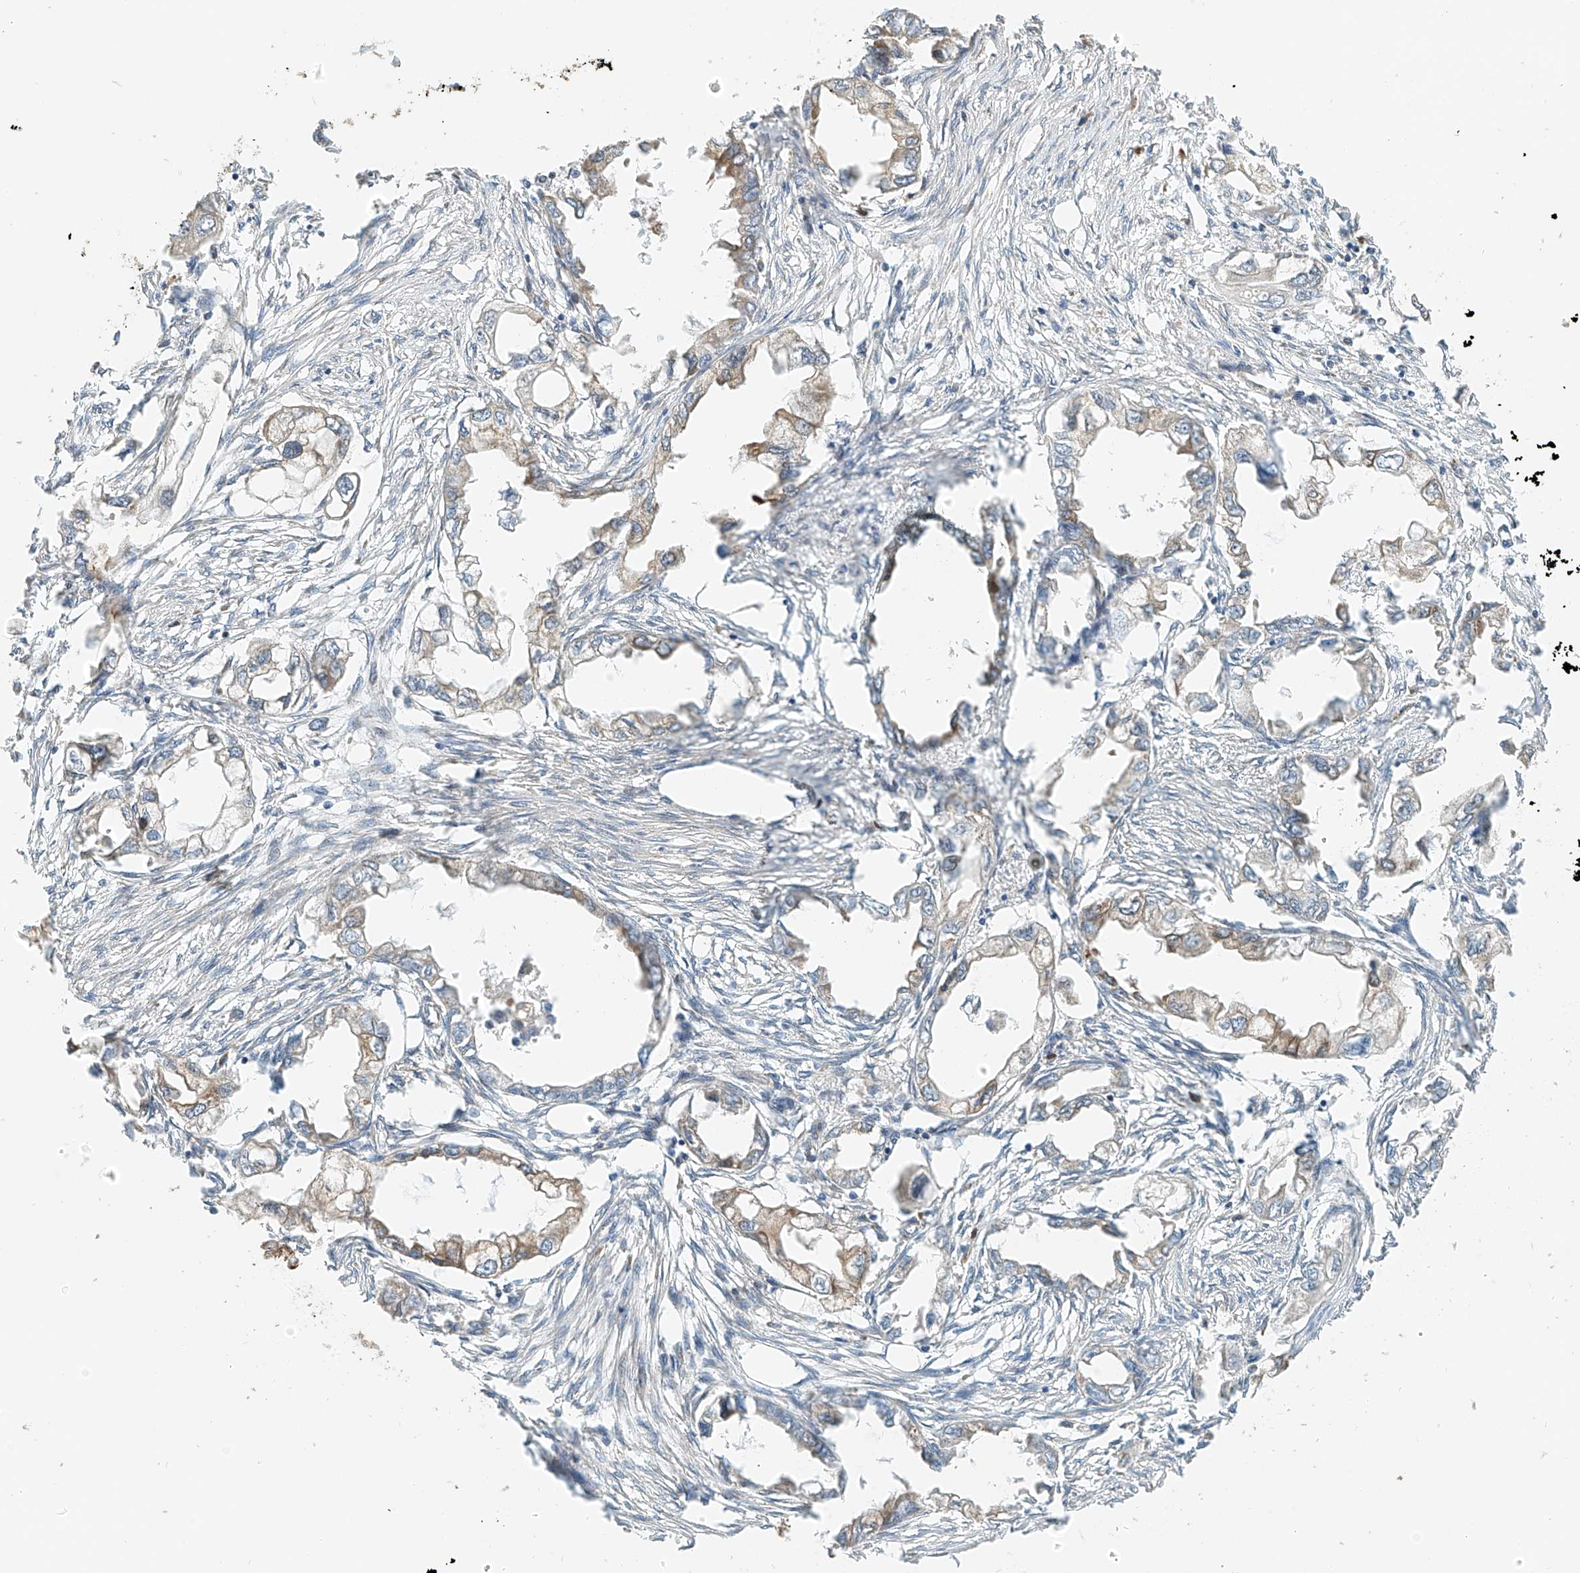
{"staining": {"intensity": "moderate", "quantity": "<25%", "location": "cytoplasmic/membranous"}, "tissue": "endometrial cancer", "cell_type": "Tumor cells", "image_type": "cancer", "snomed": [{"axis": "morphology", "description": "Adenocarcinoma, NOS"}, {"axis": "morphology", "description": "Adenocarcinoma, metastatic, NOS"}, {"axis": "topography", "description": "Adipose tissue"}, {"axis": "topography", "description": "Endometrium"}], "caption": "There is low levels of moderate cytoplasmic/membranous staining in tumor cells of metastatic adenocarcinoma (endometrial), as demonstrated by immunohistochemical staining (brown color).", "gene": "PPA2", "patient": {"sex": "female", "age": 67}}